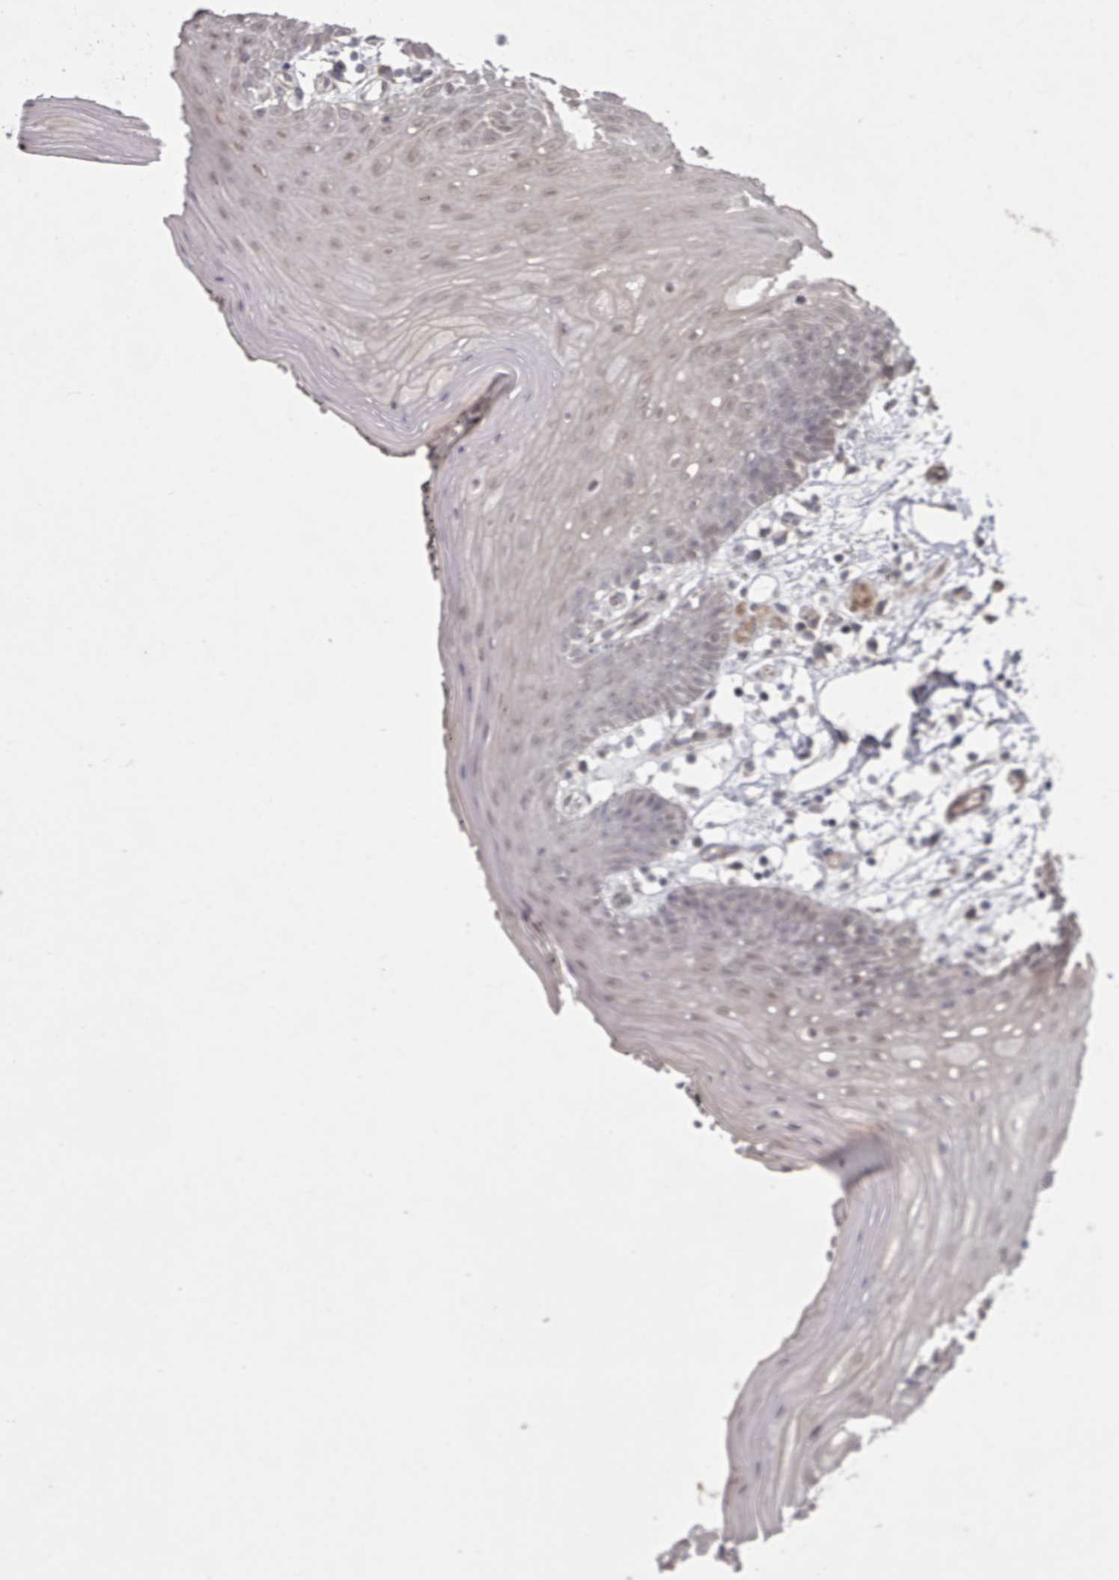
{"staining": {"intensity": "weak", "quantity": "25%-75%", "location": "nuclear"}, "tissue": "oral mucosa", "cell_type": "Squamous epithelial cells", "image_type": "normal", "snomed": [{"axis": "morphology", "description": "Normal tissue, NOS"}, {"axis": "topography", "description": "Oral tissue"}, {"axis": "topography", "description": "Tounge, NOS"}], "caption": "Immunohistochemistry of unremarkable oral mucosa demonstrates low levels of weak nuclear expression in approximately 25%-75% of squamous epithelial cells. (DAB (3,3'-diaminobenzidine) = brown stain, brightfield microscopy at high magnification).", "gene": "CPSF4", "patient": {"sex": "female", "age": 59}}